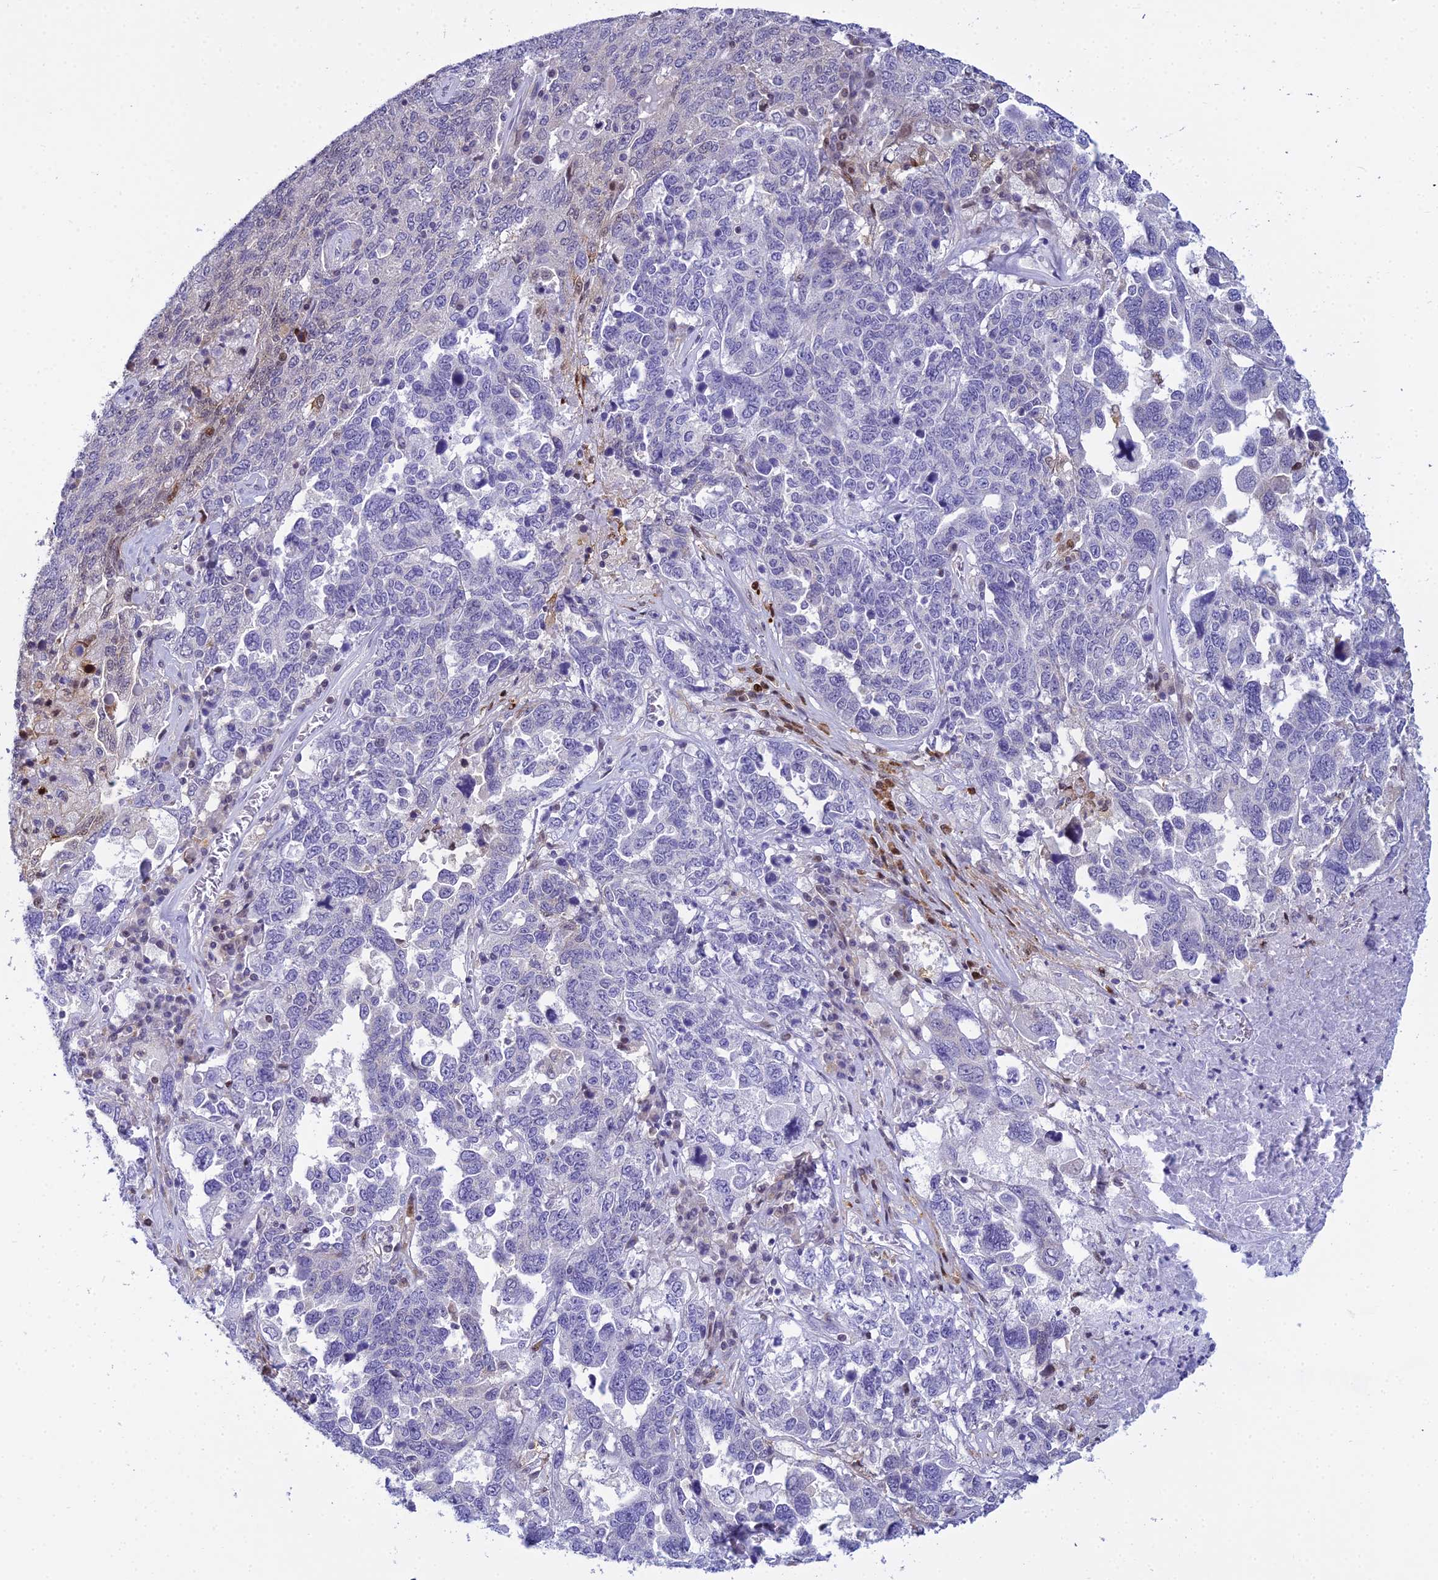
{"staining": {"intensity": "negative", "quantity": "none", "location": "none"}, "tissue": "ovarian cancer", "cell_type": "Tumor cells", "image_type": "cancer", "snomed": [{"axis": "morphology", "description": "Carcinoma, endometroid"}, {"axis": "topography", "description": "Ovary"}], "caption": "The histopathology image shows no staining of tumor cells in endometroid carcinoma (ovarian). (DAB immunohistochemistry visualized using brightfield microscopy, high magnification).", "gene": "ZMIZ1", "patient": {"sex": "female", "age": 62}}